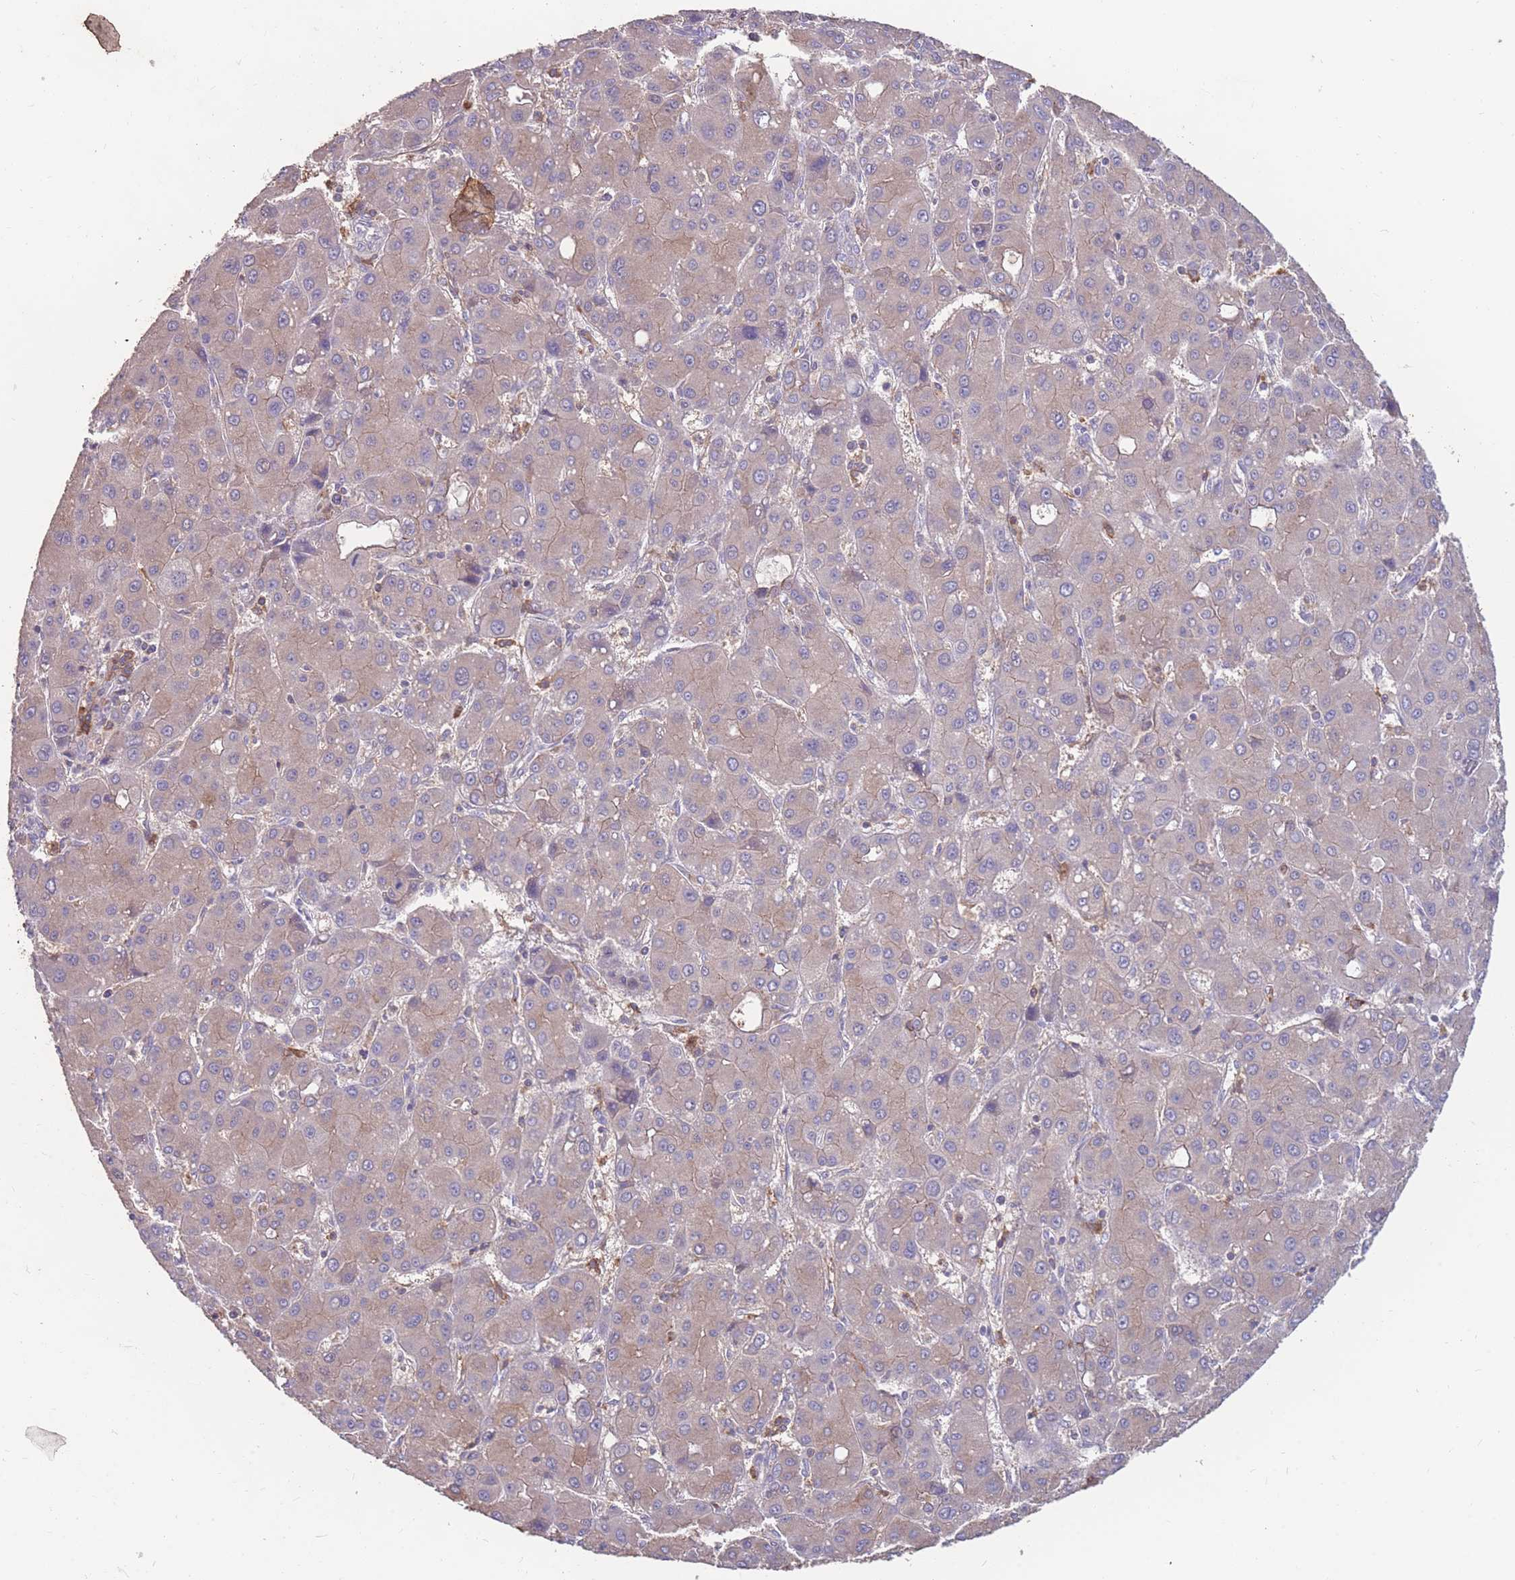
{"staining": {"intensity": "weak", "quantity": "25%-75%", "location": "cytoplasmic/membranous"}, "tissue": "liver cancer", "cell_type": "Tumor cells", "image_type": "cancer", "snomed": [{"axis": "morphology", "description": "Carcinoma, Hepatocellular, NOS"}, {"axis": "topography", "description": "Liver"}], "caption": "Human liver cancer (hepatocellular carcinoma) stained with a protein marker shows weak staining in tumor cells.", "gene": "CD33", "patient": {"sex": "male", "age": 55}}